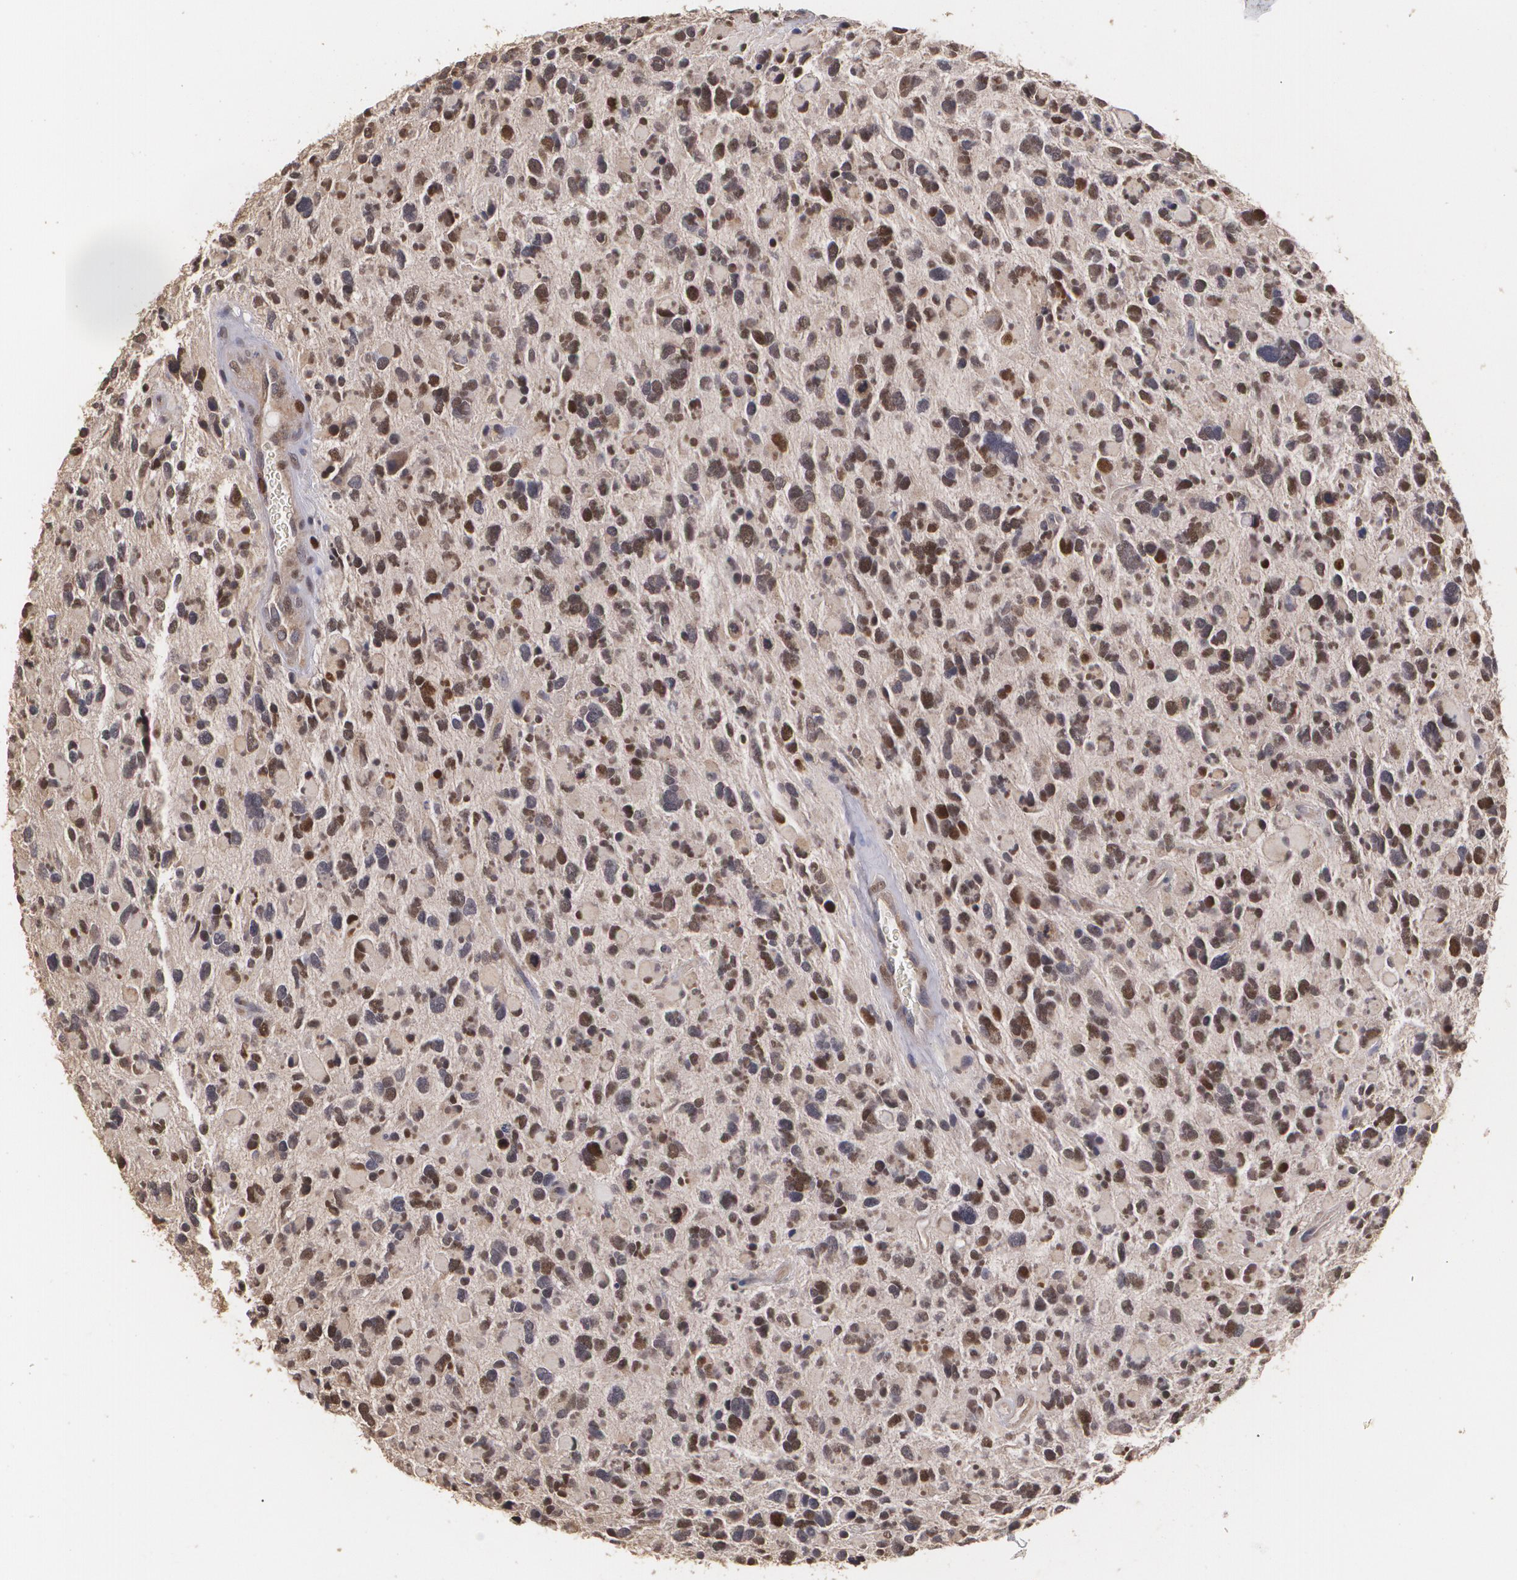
{"staining": {"intensity": "moderate", "quantity": "<25%", "location": "cytoplasmic/membranous,nuclear"}, "tissue": "glioma", "cell_type": "Tumor cells", "image_type": "cancer", "snomed": [{"axis": "morphology", "description": "Glioma, malignant, High grade"}, {"axis": "topography", "description": "Brain"}], "caption": "Tumor cells show low levels of moderate cytoplasmic/membranous and nuclear positivity in about <25% of cells in malignant glioma (high-grade). Using DAB (3,3'-diaminobenzidine) (brown) and hematoxylin (blue) stains, captured at high magnification using brightfield microscopy.", "gene": "BRCA1", "patient": {"sex": "female", "age": 37}}